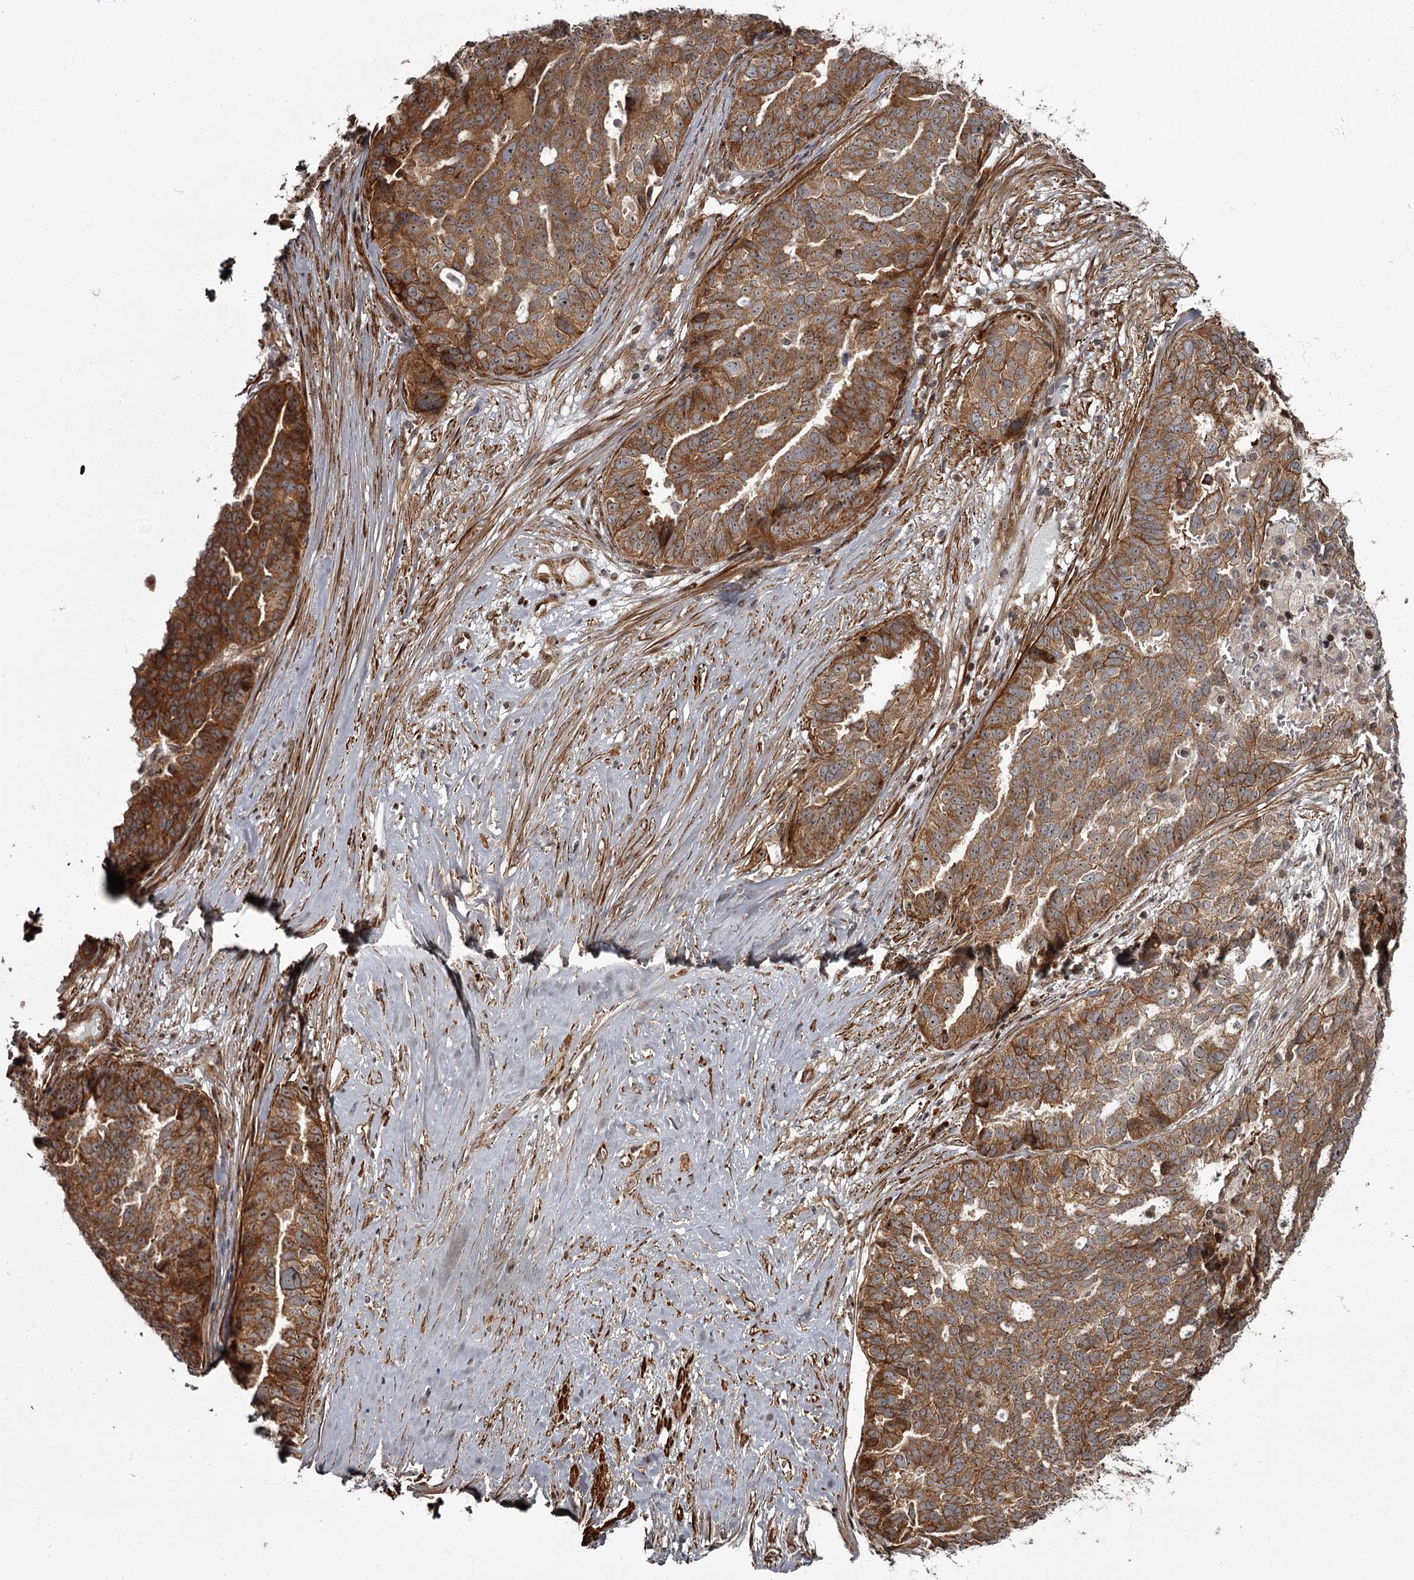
{"staining": {"intensity": "moderate", "quantity": ">75%", "location": "cytoplasmic/membranous,nuclear"}, "tissue": "ovarian cancer", "cell_type": "Tumor cells", "image_type": "cancer", "snomed": [{"axis": "morphology", "description": "Cystadenocarcinoma, serous, NOS"}, {"axis": "topography", "description": "Ovary"}], "caption": "IHC staining of ovarian cancer (serous cystadenocarcinoma), which displays medium levels of moderate cytoplasmic/membranous and nuclear positivity in approximately >75% of tumor cells indicating moderate cytoplasmic/membranous and nuclear protein positivity. The staining was performed using DAB (3,3'-diaminobenzidine) (brown) for protein detection and nuclei were counterstained in hematoxylin (blue).", "gene": "THAP9", "patient": {"sex": "female", "age": 59}}